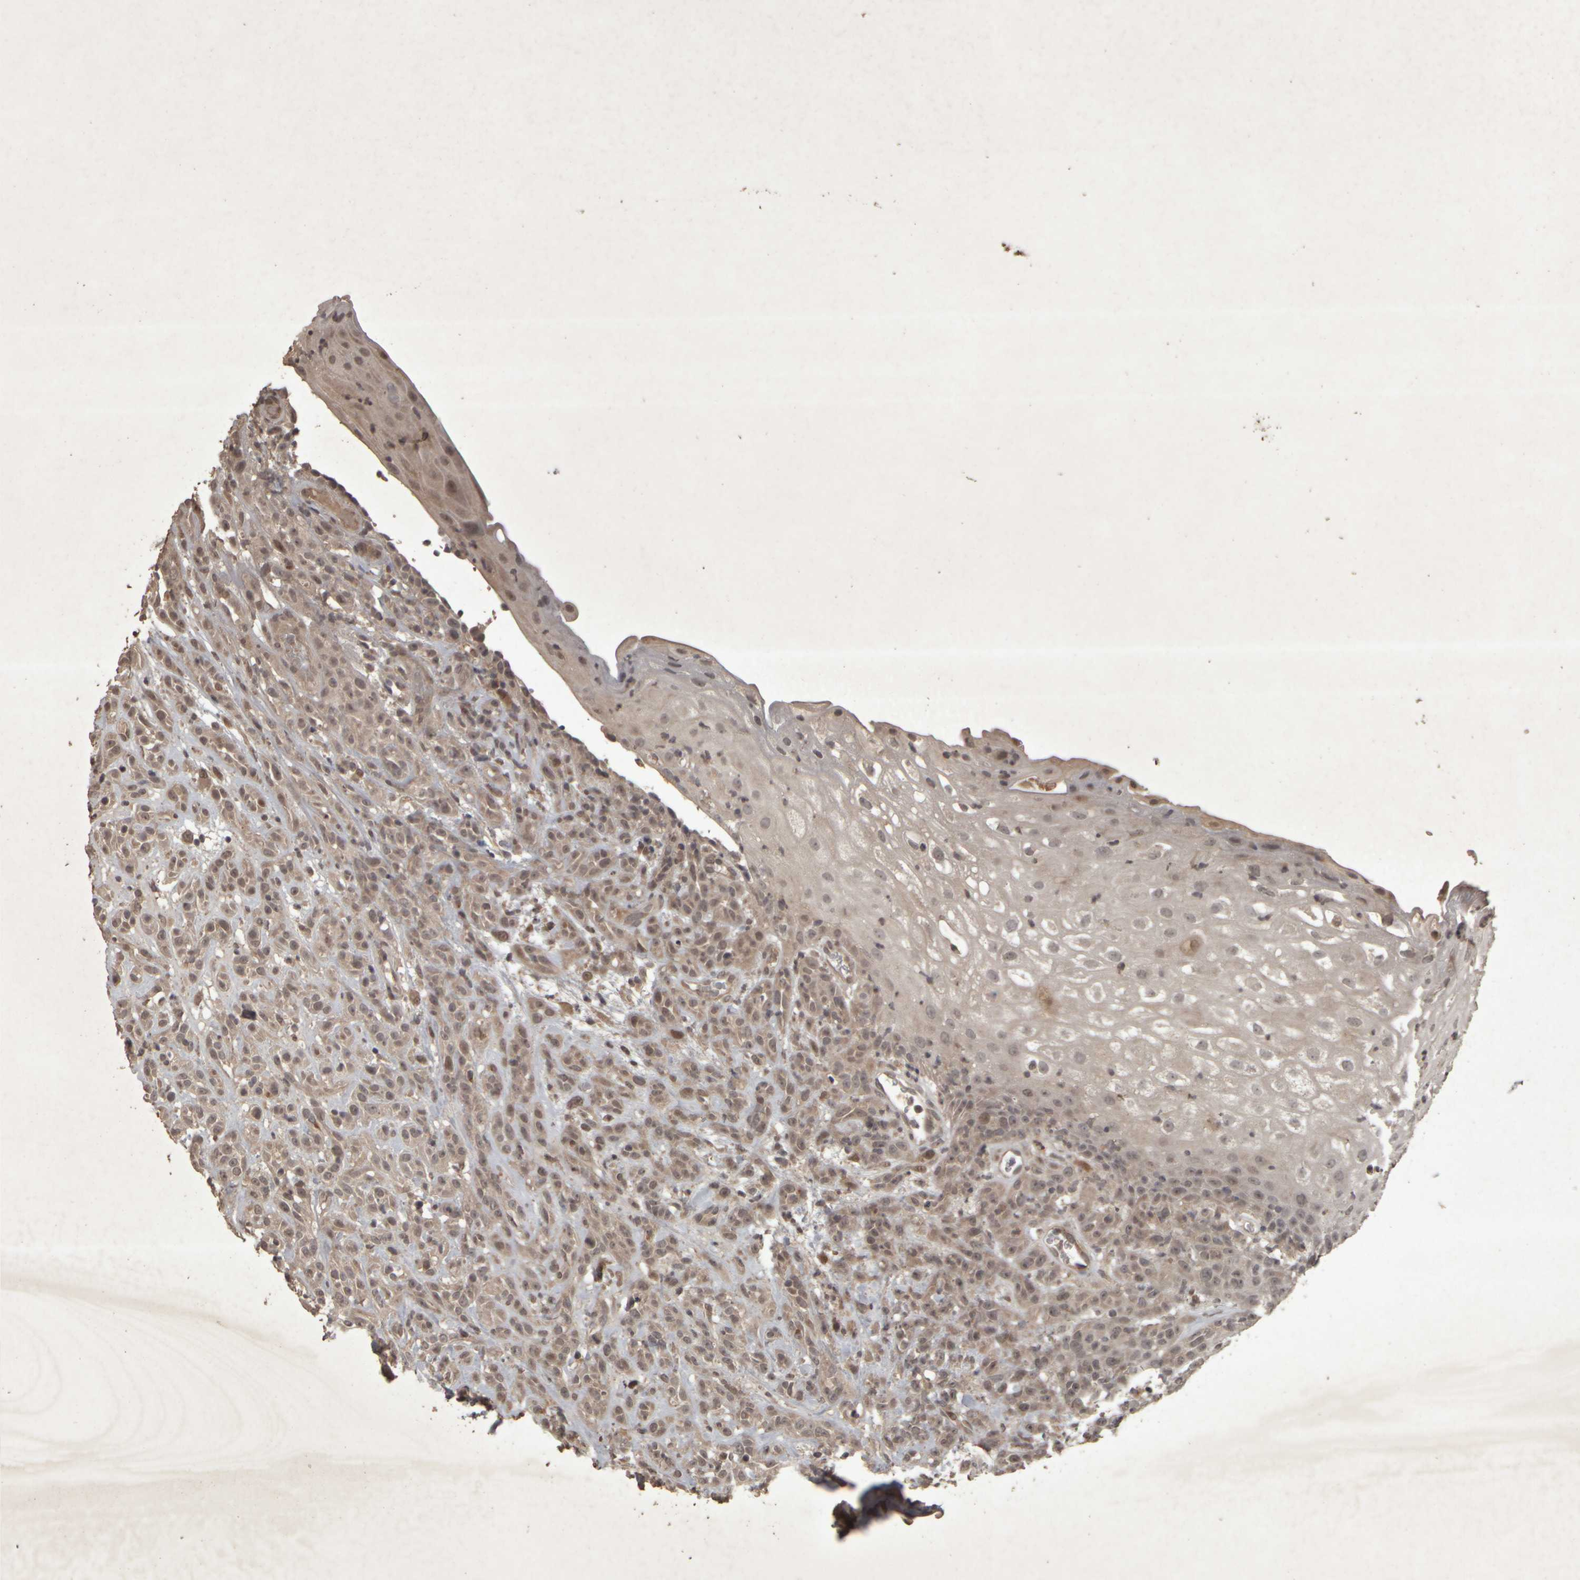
{"staining": {"intensity": "weak", "quantity": ">75%", "location": "cytoplasmic/membranous"}, "tissue": "head and neck cancer", "cell_type": "Tumor cells", "image_type": "cancer", "snomed": [{"axis": "morphology", "description": "Normal tissue, NOS"}, {"axis": "morphology", "description": "Squamous cell carcinoma, NOS"}, {"axis": "topography", "description": "Cartilage tissue"}, {"axis": "topography", "description": "Head-Neck"}], "caption": "A histopathology image of head and neck cancer stained for a protein shows weak cytoplasmic/membranous brown staining in tumor cells.", "gene": "ACO1", "patient": {"sex": "male", "age": 62}}